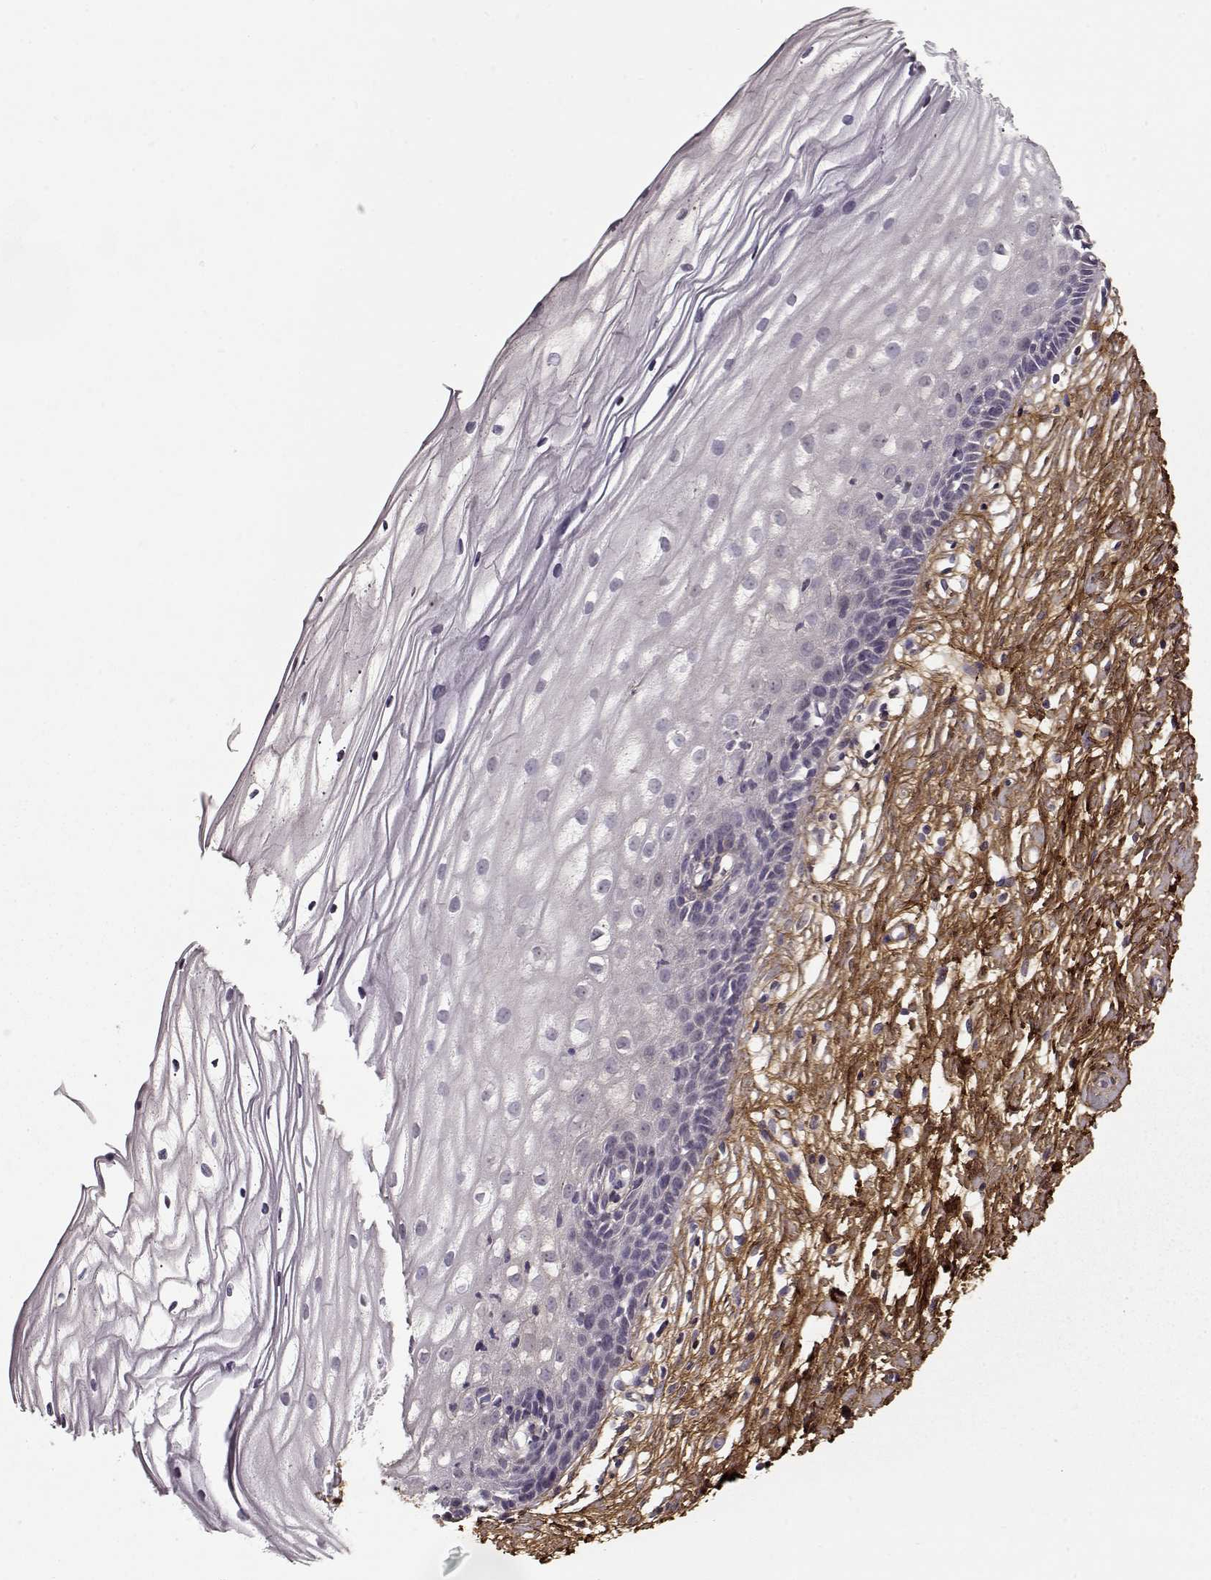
{"staining": {"intensity": "negative", "quantity": "none", "location": "none"}, "tissue": "cervix", "cell_type": "Squamous epithelial cells", "image_type": "normal", "snomed": [{"axis": "morphology", "description": "Normal tissue, NOS"}, {"axis": "topography", "description": "Cervix"}], "caption": "Cervix stained for a protein using immunohistochemistry shows no staining squamous epithelial cells.", "gene": "LUM", "patient": {"sex": "female", "age": 40}}